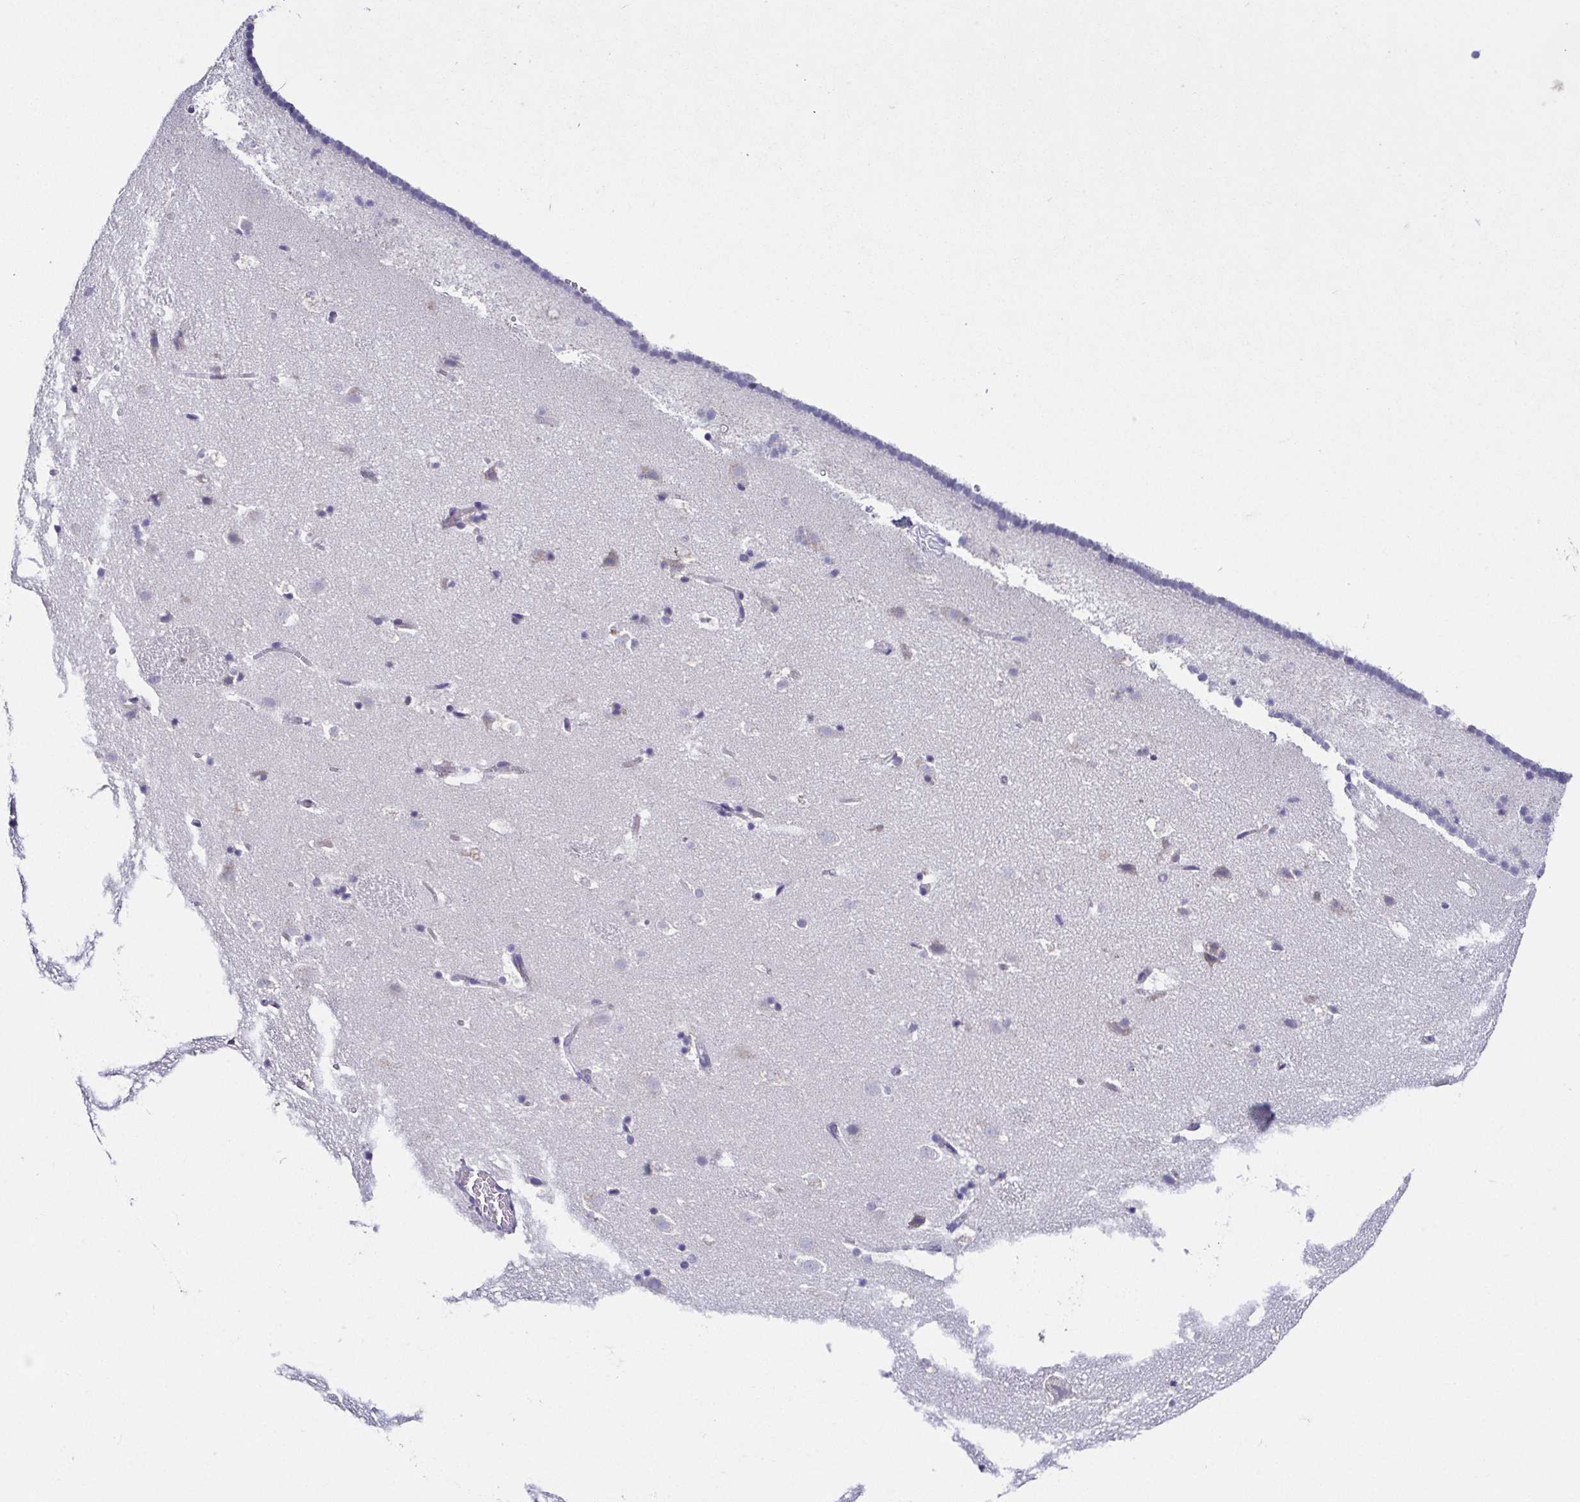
{"staining": {"intensity": "negative", "quantity": "none", "location": "none"}, "tissue": "caudate", "cell_type": "Glial cells", "image_type": "normal", "snomed": [{"axis": "morphology", "description": "Normal tissue, NOS"}, {"axis": "topography", "description": "Lateral ventricle wall"}], "caption": "A high-resolution image shows IHC staining of normal caudate, which exhibits no significant positivity in glial cells.", "gene": "RDH11", "patient": {"sex": "male", "age": 37}}